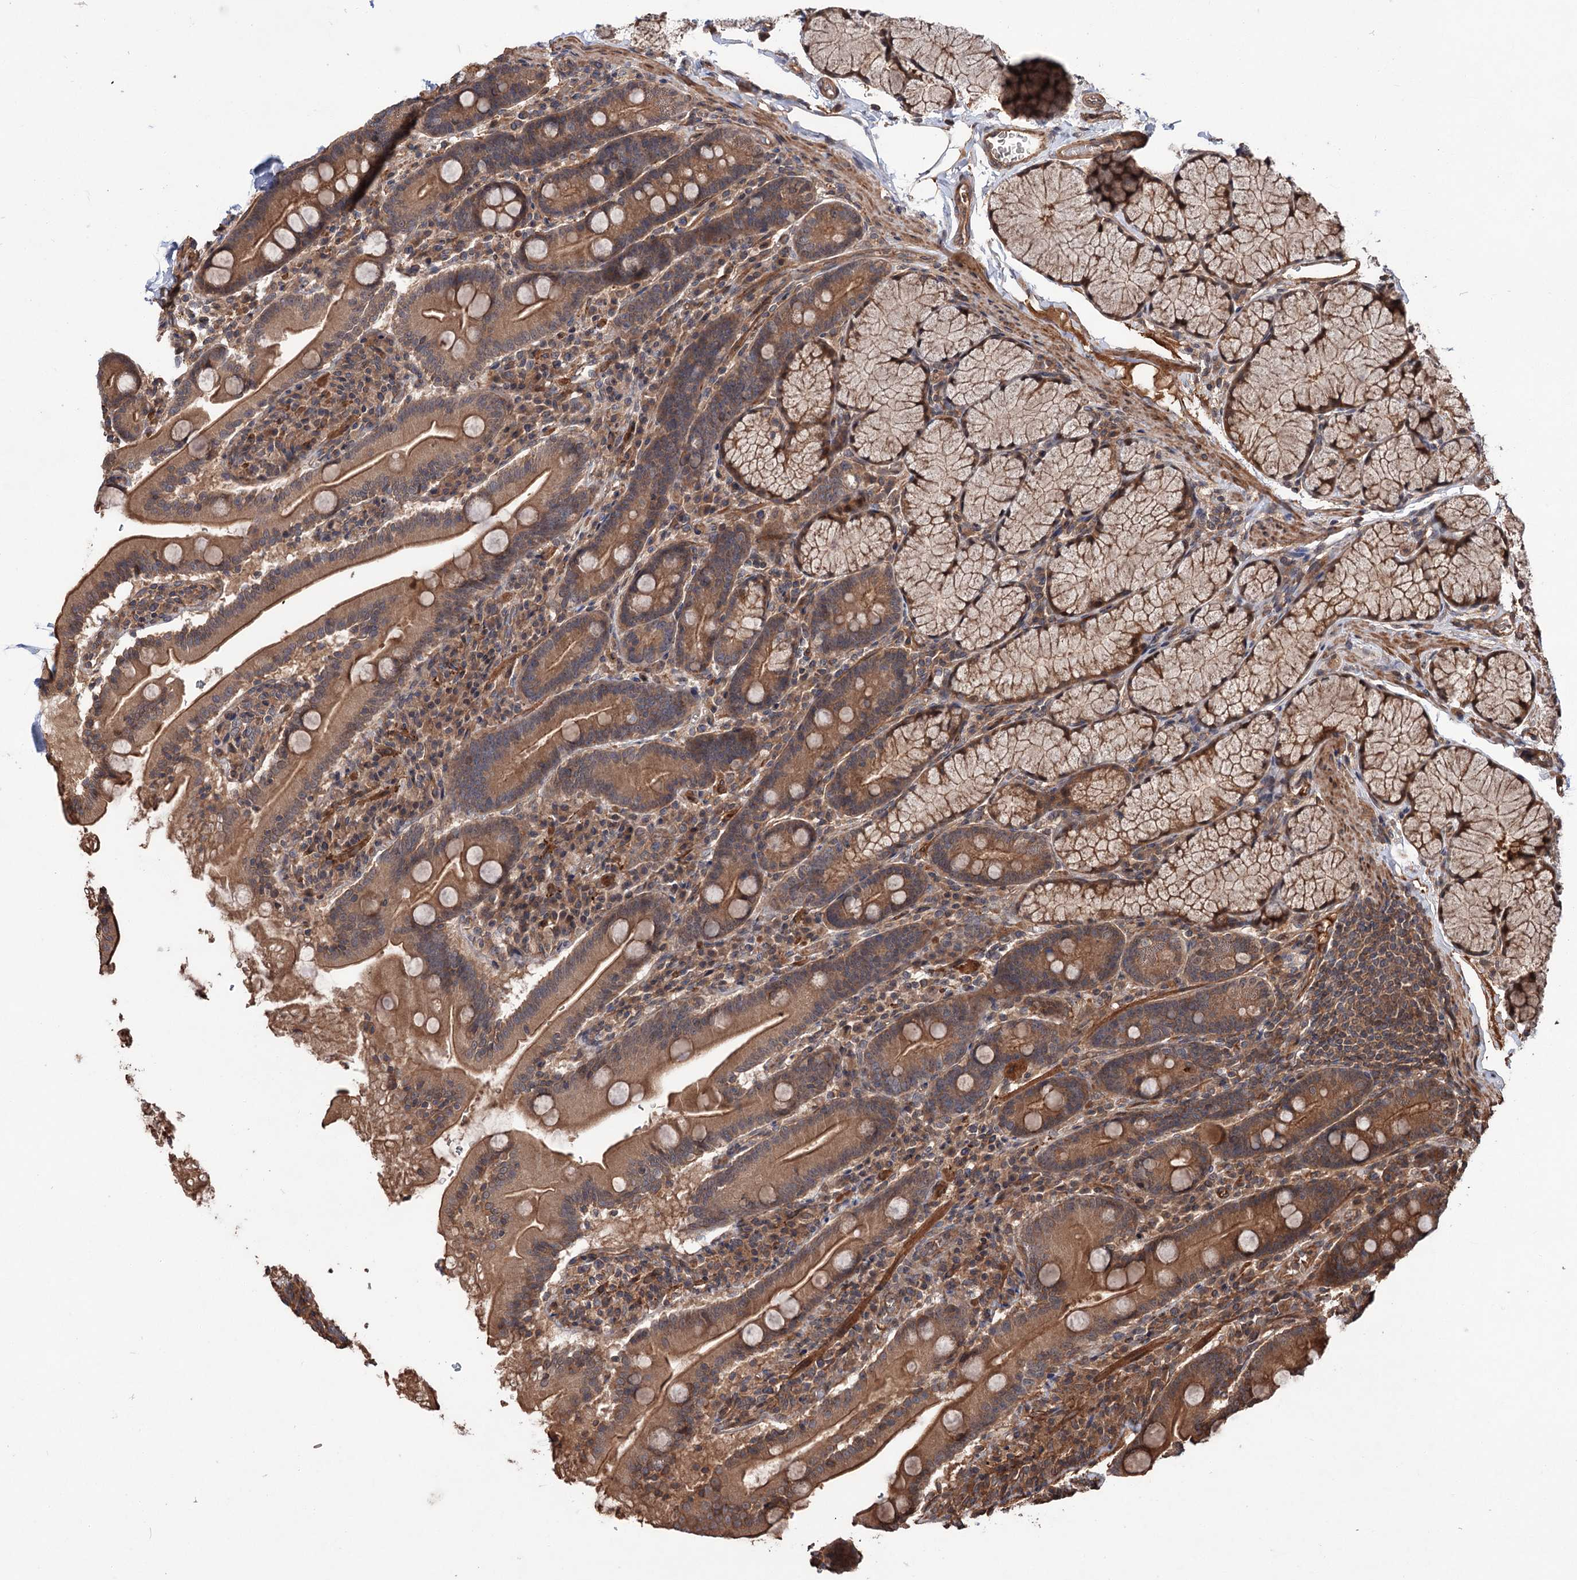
{"staining": {"intensity": "moderate", "quantity": ">75%", "location": "cytoplasmic/membranous"}, "tissue": "duodenum", "cell_type": "Glandular cells", "image_type": "normal", "snomed": [{"axis": "morphology", "description": "Normal tissue, NOS"}, {"axis": "topography", "description": "Duodenum"}], "caption": "Immunohistochemistry of unremarkable human duodenum reveals medium levels of moderate cytoplasmic/membranous expression in about >75% of glandular cells. Using DAB (brown) and hematoxylin (blue) stains, captured at high magnification using brightfield microscopy.", "gene": "ADK", "patient": {"sex": "male", "age": 35}}